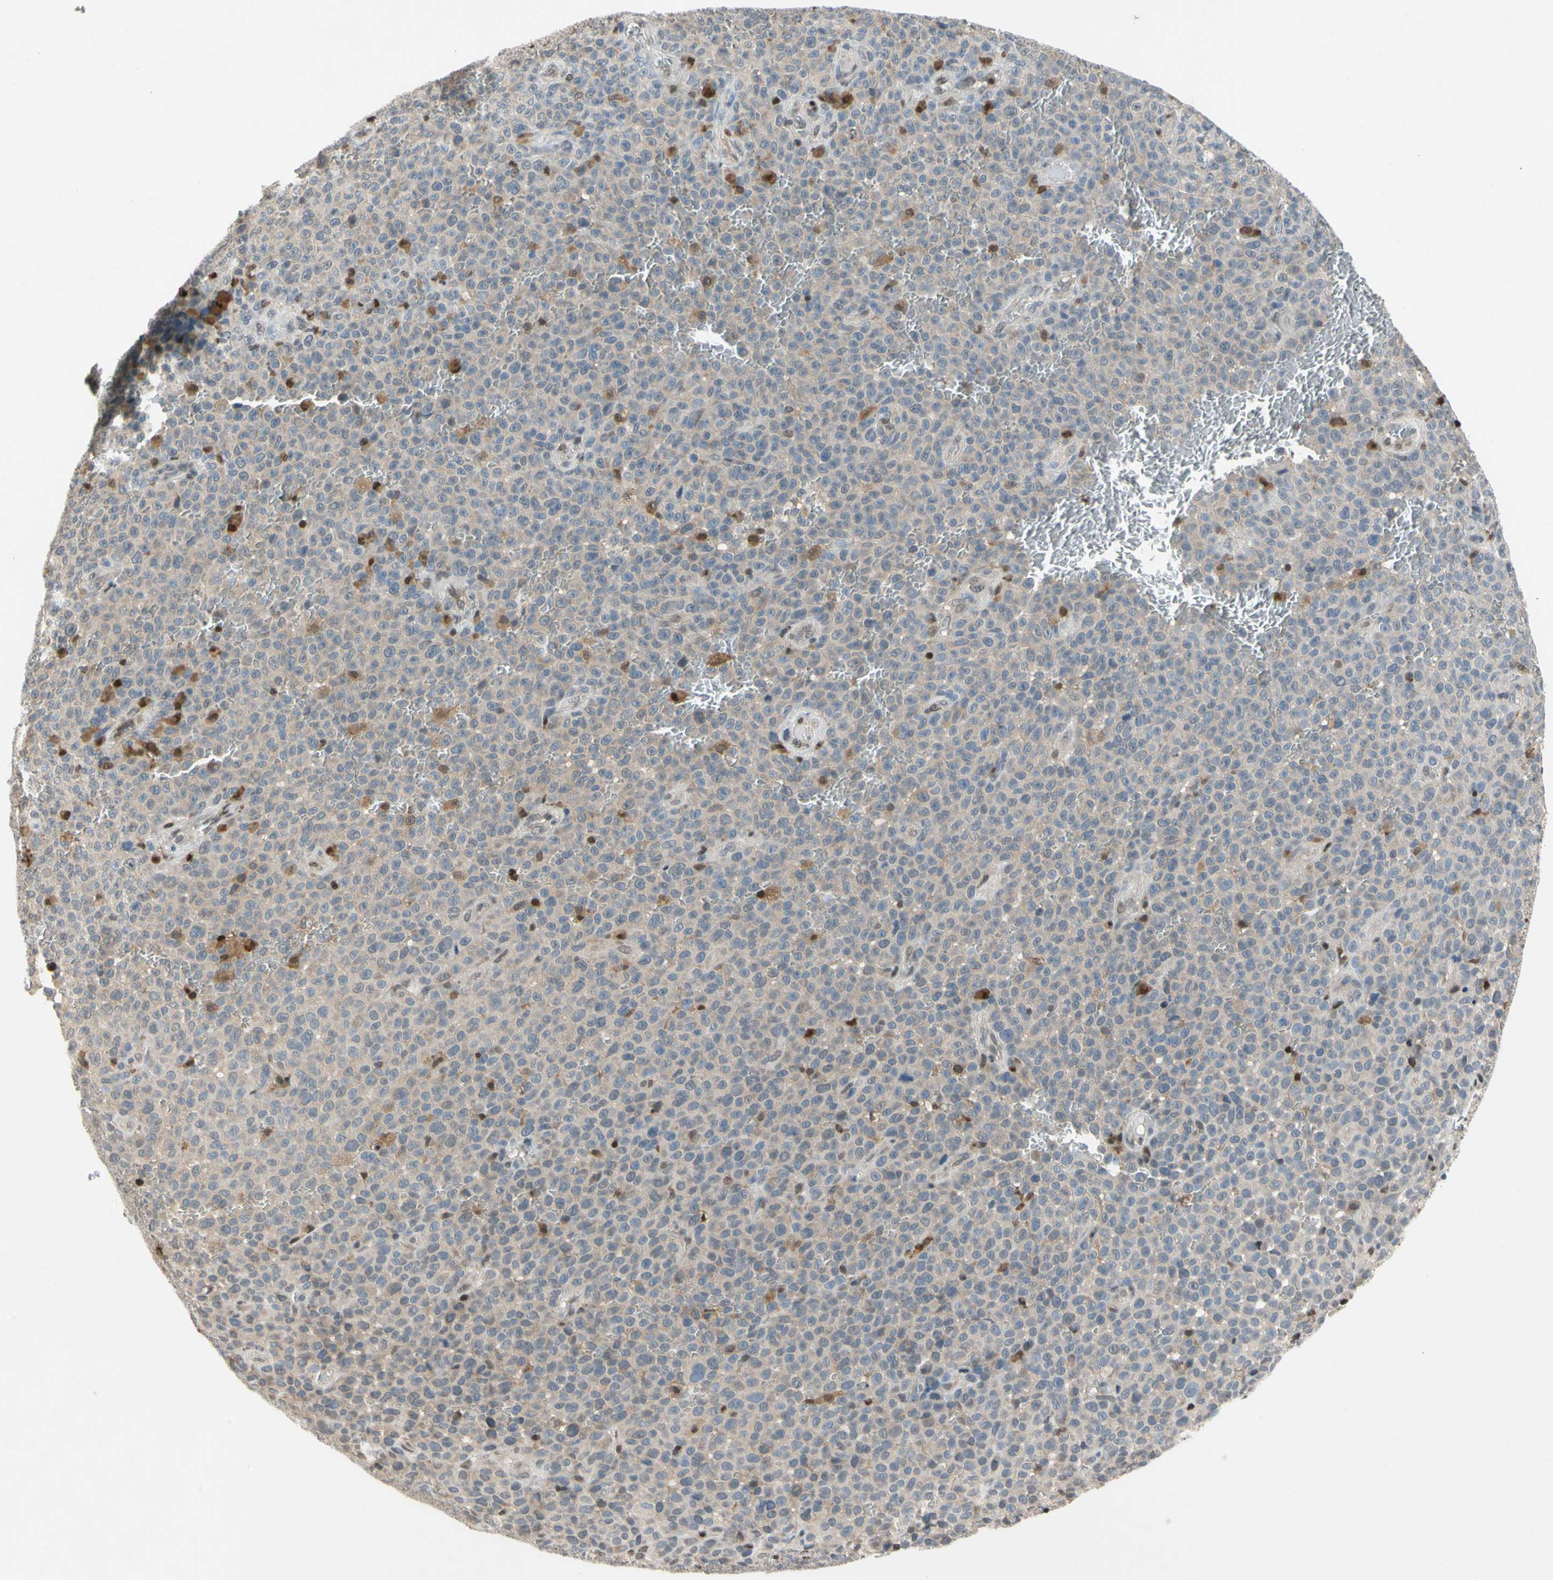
{"staining": {"intensity": "weak", "quantity": ">75%", "location": "cytoplasmic/membranous"}, "tissue": "melanoma", "cell_type": "Tumor cells", "image_type": "cancer", "snomed": [{"axis": "morphology", "description": "Malignant melanoma, NOS"}, {"axis": "topography", "description": "Skin"}], "caption": "Protein staining reveals weak cytoplasmic/membranous positivity in approximately >75% of tumor cells in malignant melanoma. (brown staining indicates protein expression, while blue staining denotes nuclei).", "gene": "GSR", "patient": {"sex": "female", "age": 82}}